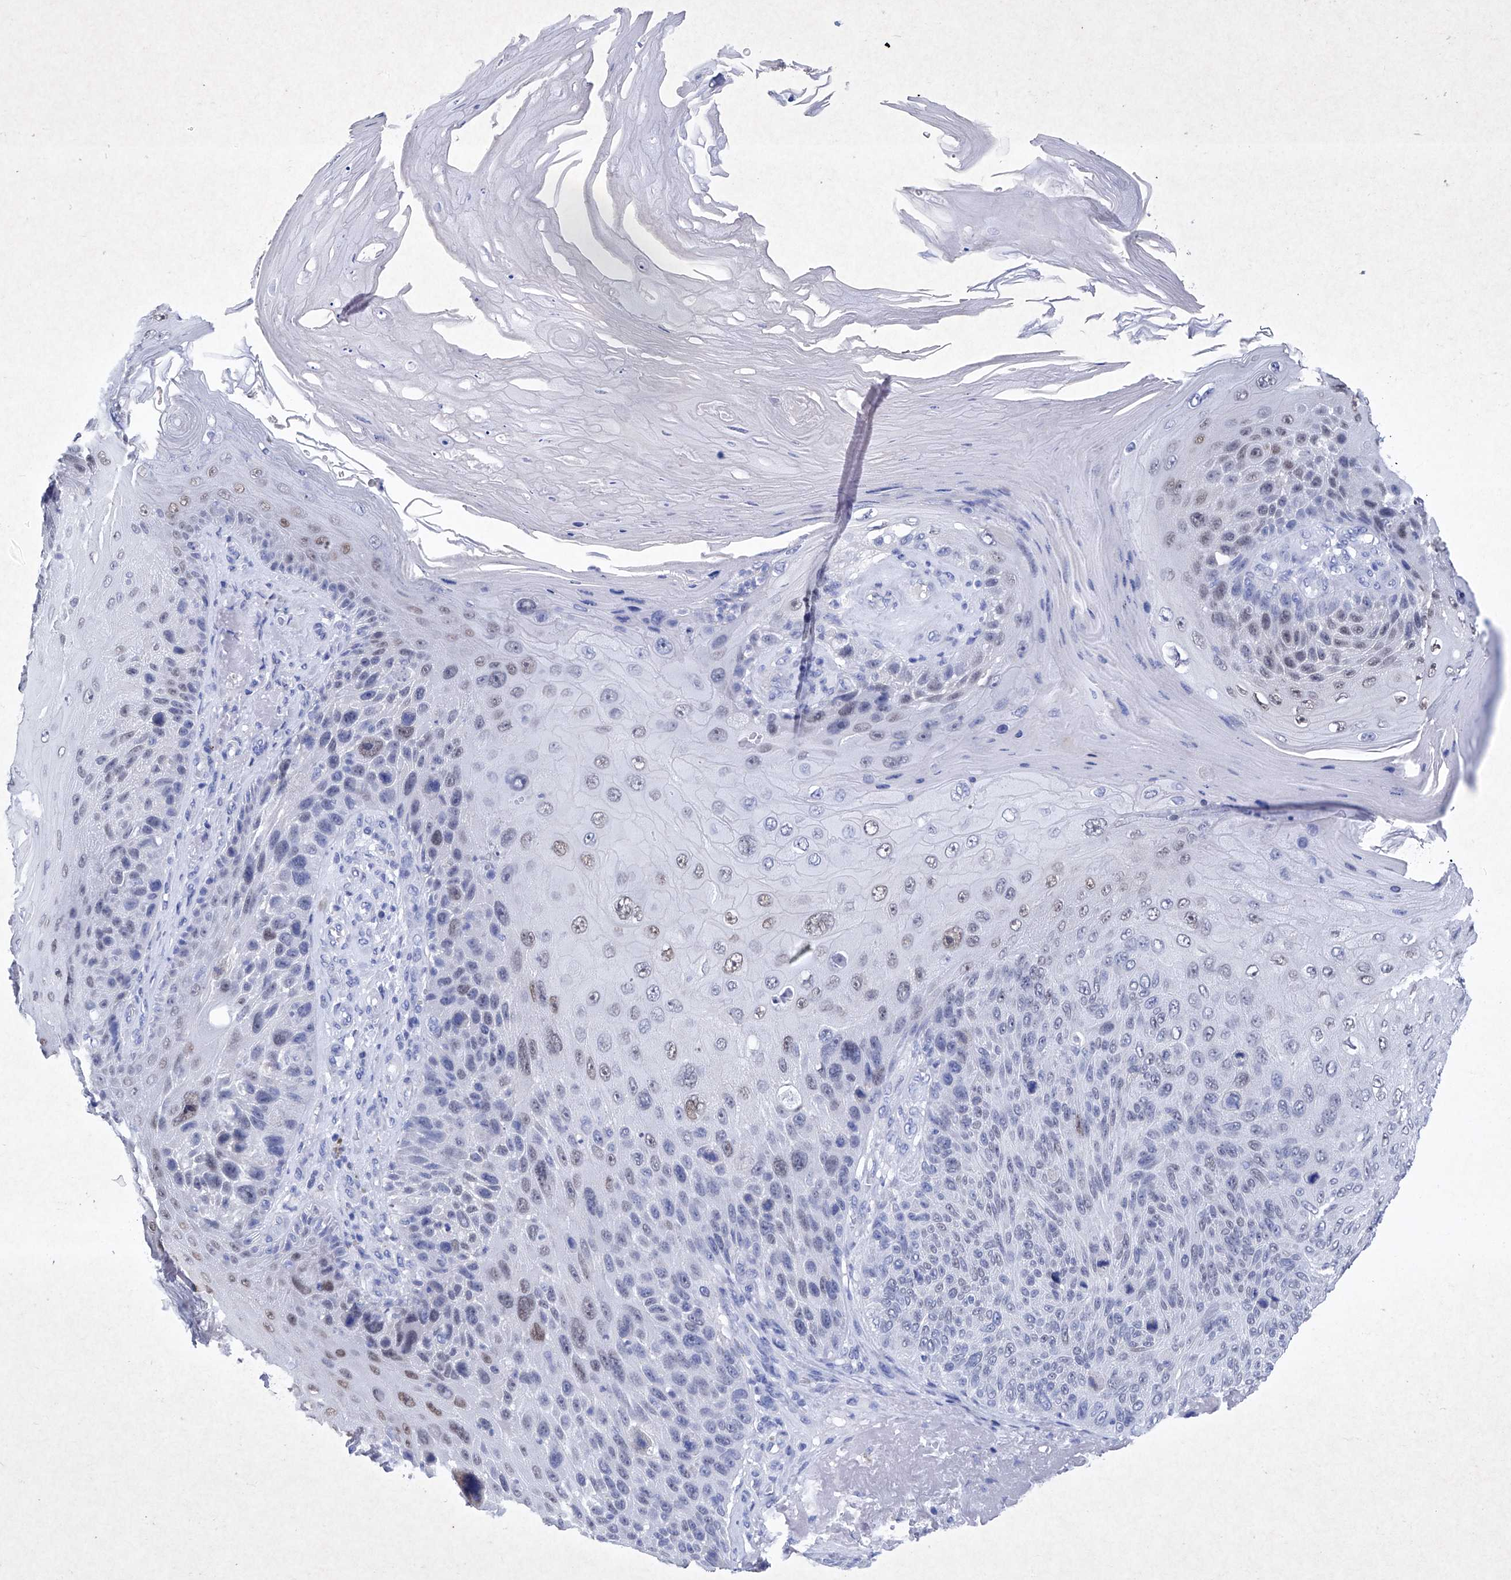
{"staining": {"intensity": "moderate", "quantity": "<25%", "location": "nuclear"}, "tissue": "skin cancer", "cell_type": "Tumor cells", "image_type": "cancer", "snomed": [{"axis": "morphology", "description": "Squamous cell carcinoma, NOS"}, {"axis": "topography", "description": "Skin"}], "caption": "Tumor cells reveal moderate nuclear positivity in about <25% of cells in squamous cell carcinoma (skin). (Stains: DAB (3,3'-diaminobenzidine) in brown, nuclei in blue, Microscopy: brightfield microscopy at high magnification).", "gene": "BARX2", "patient": {"sex": "female", "age": 88}}